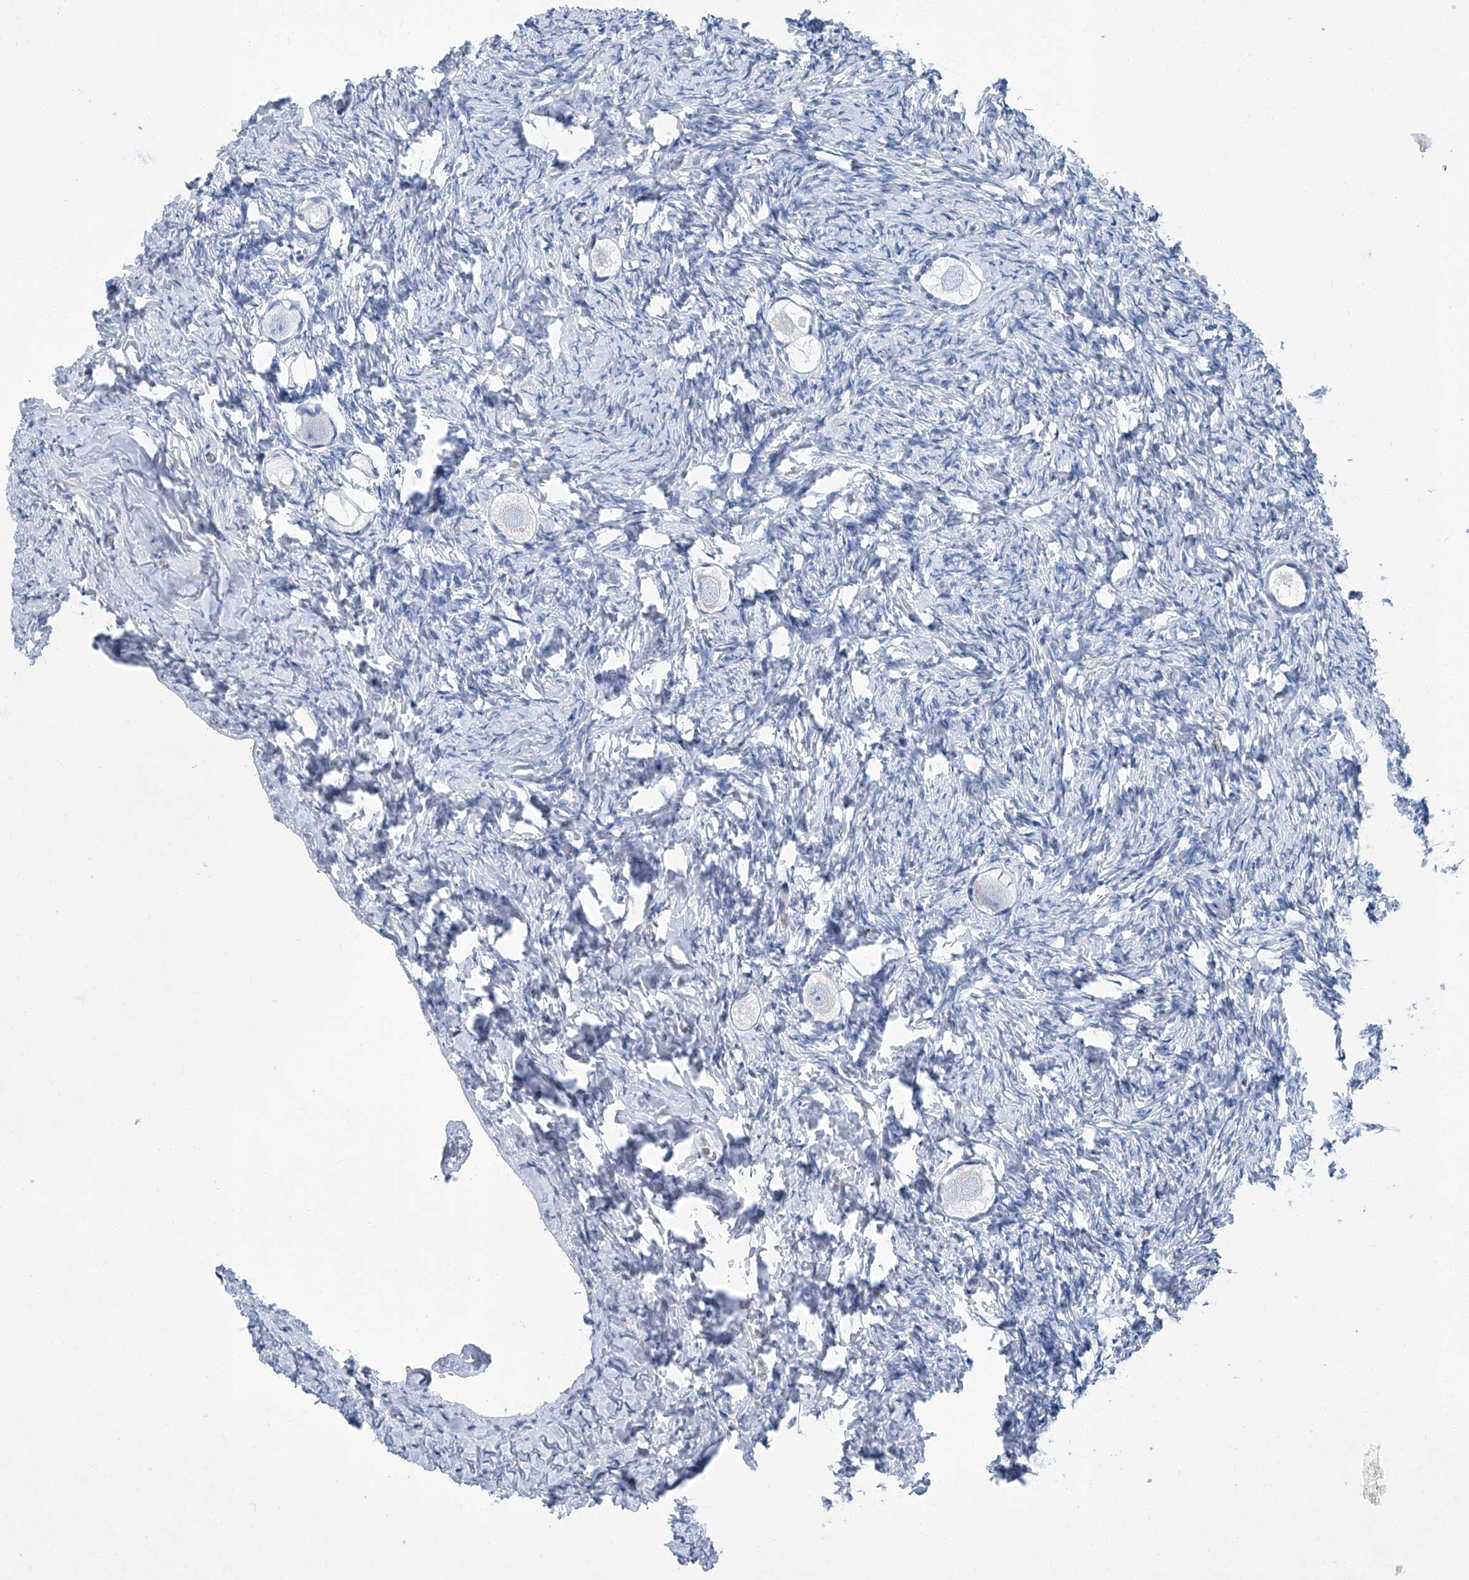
{"staining": {"intensity": "negative", "quantity": "none", "location": "none"}, "tissue": "ovary", "cell_type": "Follicle cells", "image_type": "normal", "snomed": [{"axis": "morphology", "description": "Normal tissue, NOS"}, {"axis": "topography", "description": "Ovary"}], "caption": "An image of human ovary is negative for staining in follicle cells. (DAB immunohistochemistry with hematoxylin counter stain).", "gene": "CYP2A7", "patient": {"sex": "female", "age": 27}}